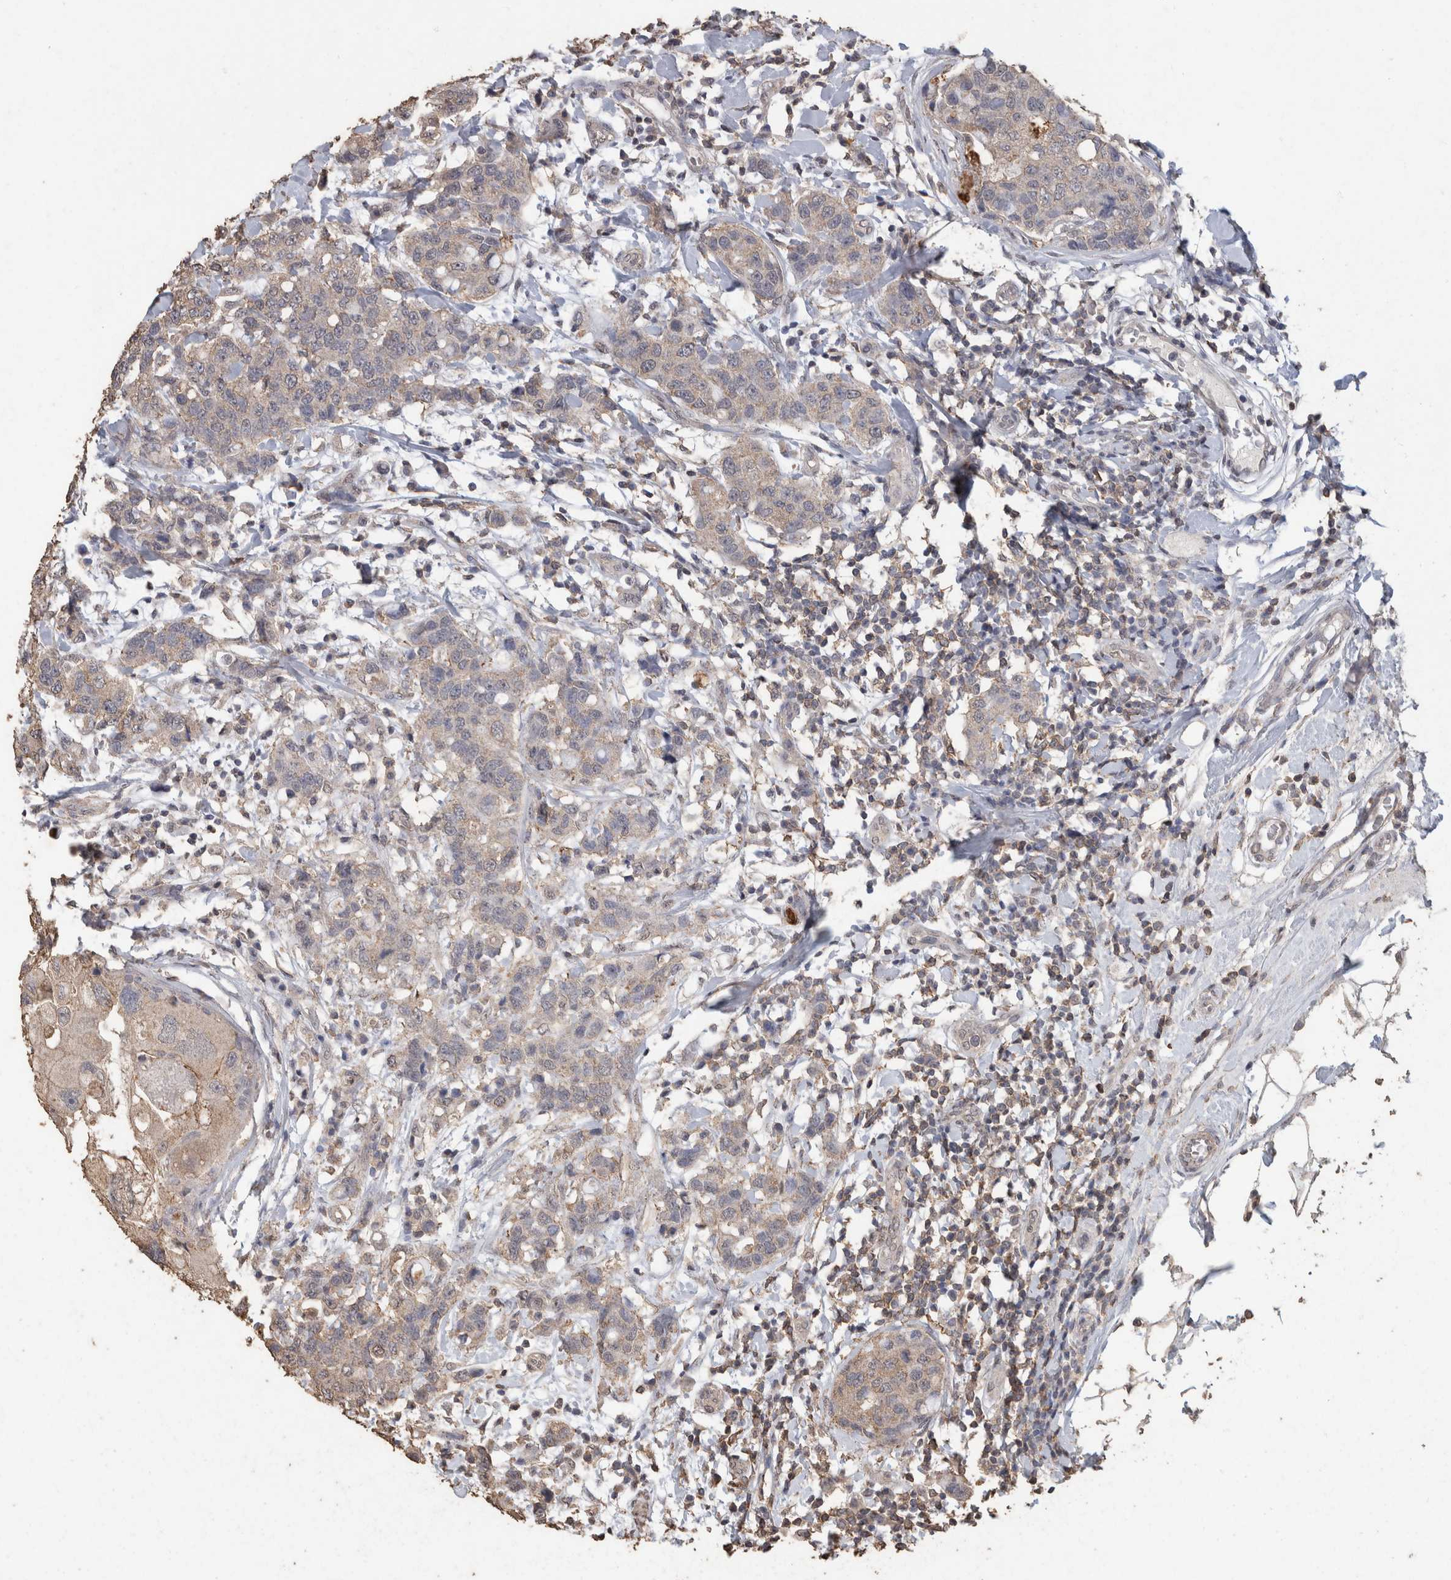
{"staining": {"intensity": "weak", "quantity": "<25%", "location": "cytoplasmic/membranous"}, "tissue": "breast cancer", "cell_type": "Tumor cells", "image_type": "cancer", "snomed": [{"axis": "morphology", "description": "Duct carcinoma"}, {"axis": "topography", "description": "Breast"}], "caption": "An image of human breast cancer is negative for staining in tumor cells.", "gene": "CX3CL1", "patient": {"sex": "female", "age": 27}}